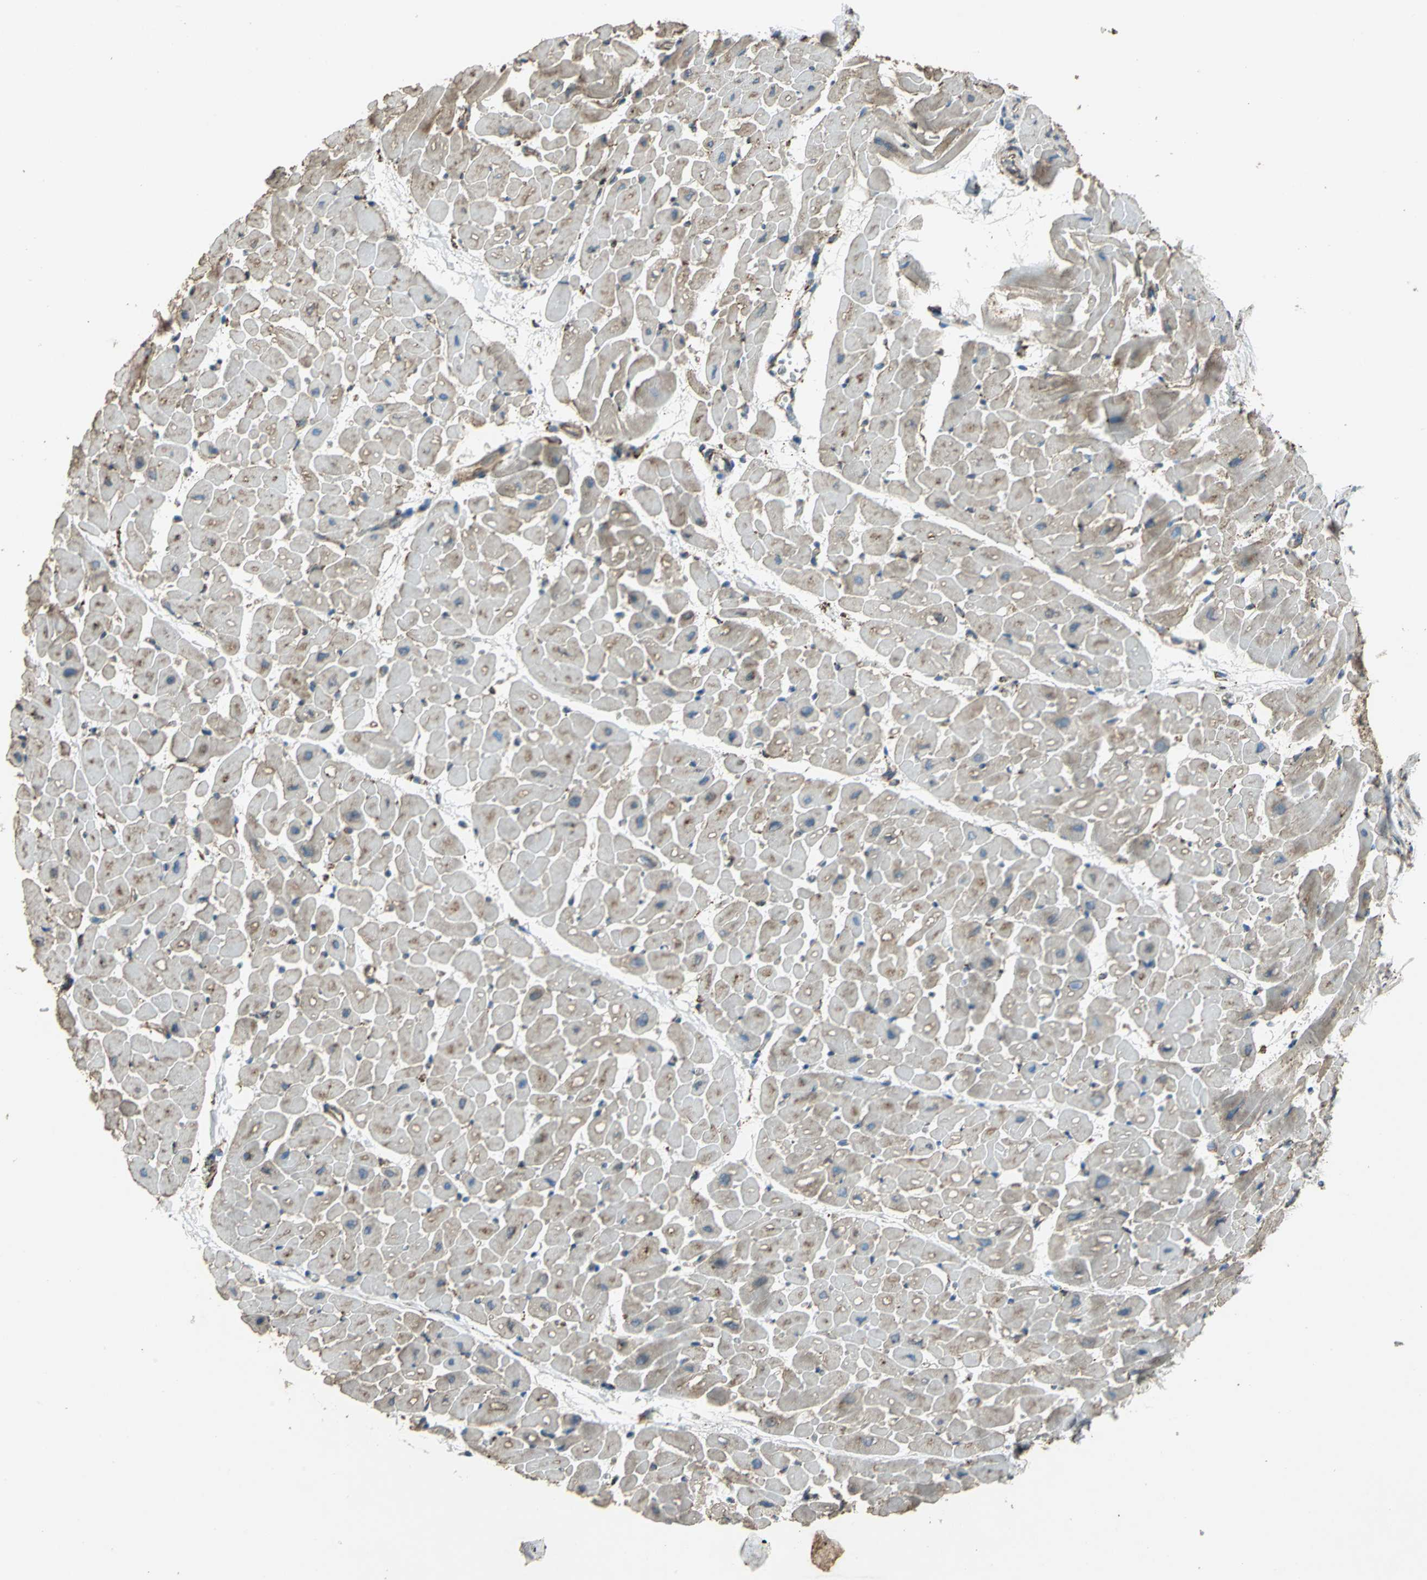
{"staining": {"intensity": "moderate", "quantity": "<25%", "location": "cytoplasmic/membranous"}, "tissue": "heart muscle", "cell_type": "Cardiomyocytes", "image_type": "normal", "snomed": [{"axis": "morphology", "description": "Normal tissue, NOS"}, {"axis": "topography", "description": "Heart"}], "caption": "IHC staining of normal heart muscle, which demonstrates low levels of moderate cytoplasmic/membranous staining in approximately <25% of cardiomyocytes indicating moderate cytoplasmic/membranous protein expression. The staining was performed using DAB (3,3'-diaminobenzidine) (brown) for protein detection and nuclei were counterstained in hematoxylin (blue).", "gene": "GPANK1", "patient": {"sex": "male", "age": 45}}